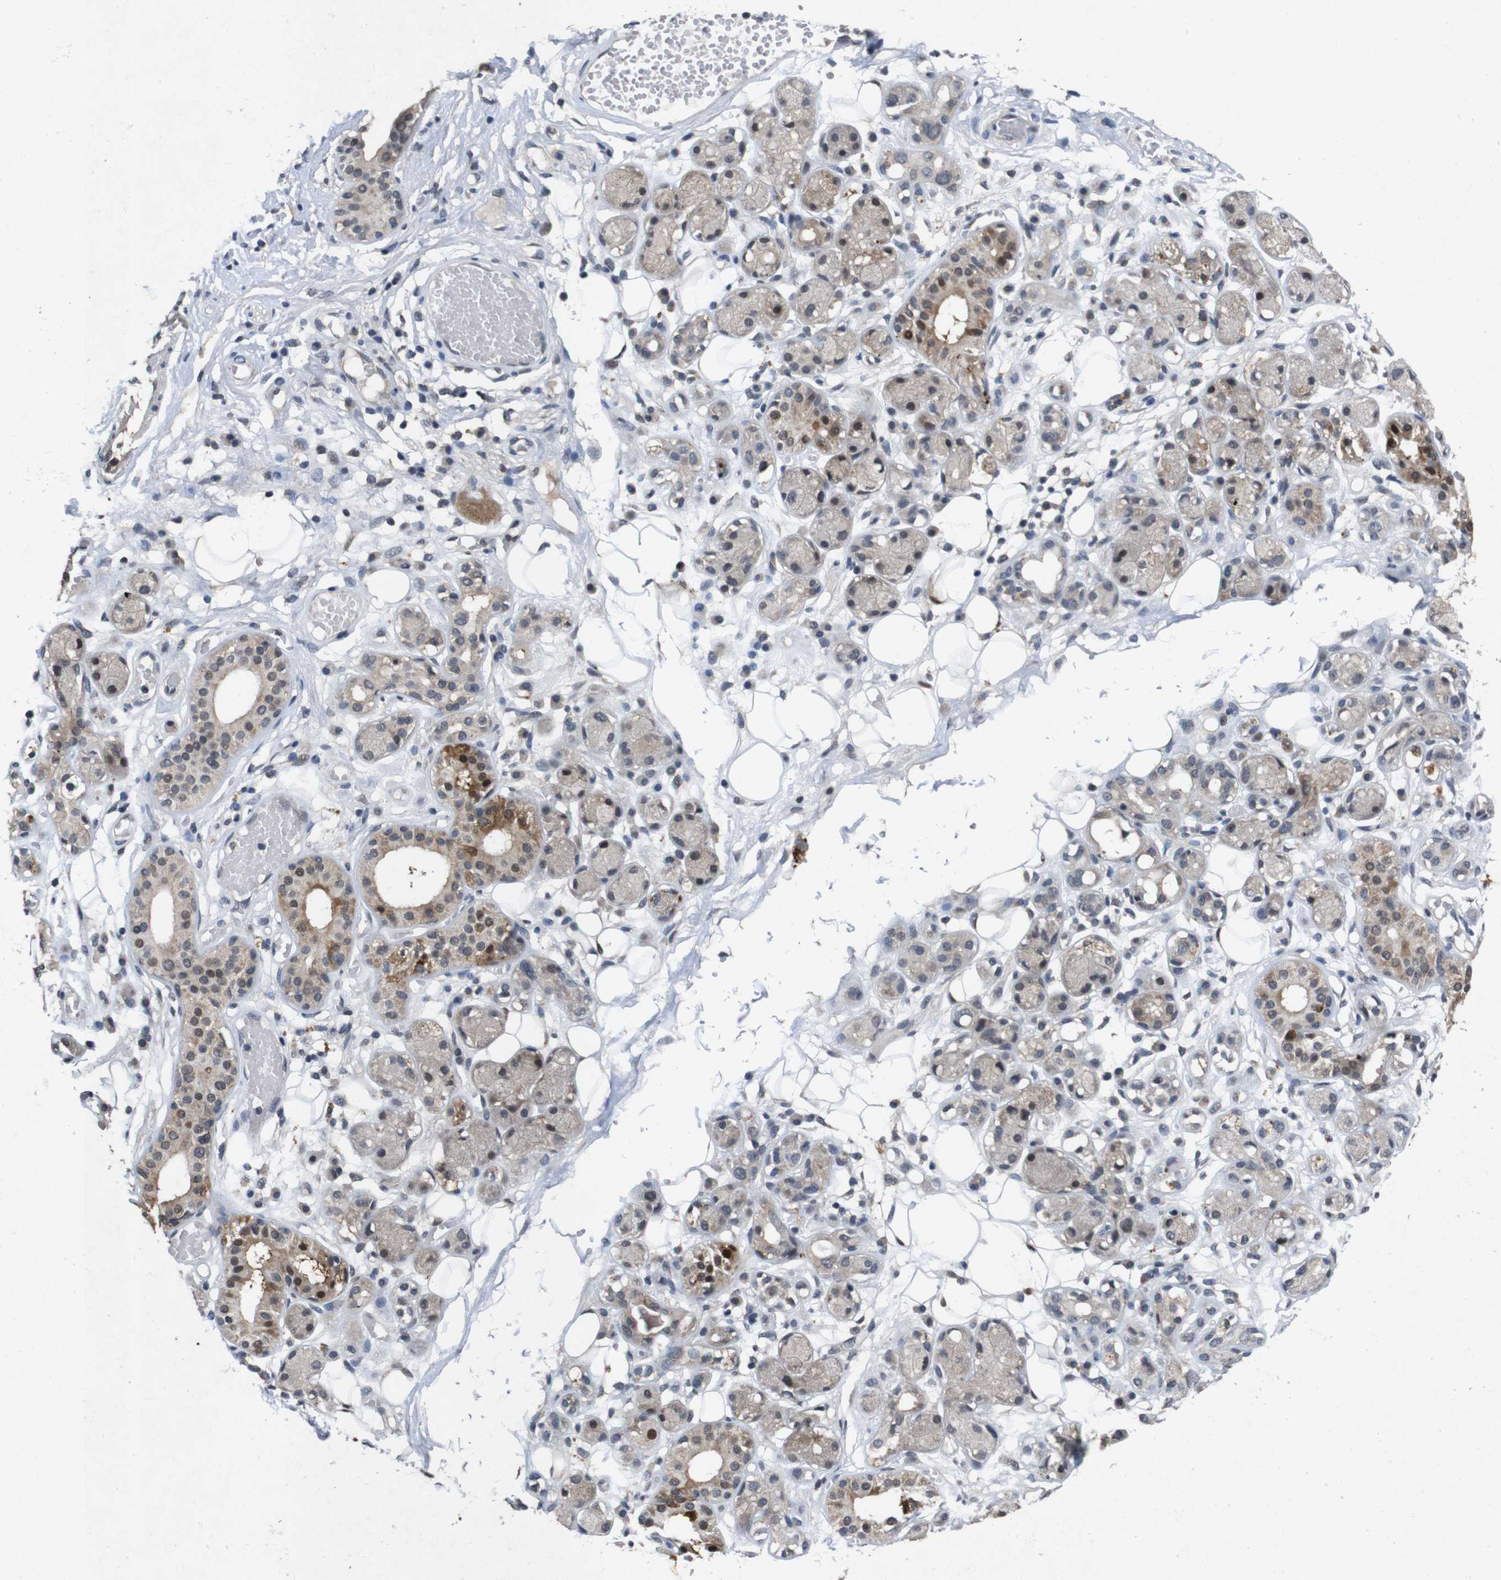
{"staining": {"intensity": "strong", "quantity": ">75%", "location": "nuclear"}, "tissue": "adipose tissue", "cell_type": "Adipocytes", "image_type": "normal", "snomed": [{"axis": "morphology", "description": "Normal tissue, NOS"}, {"axis": "morphology", "description": "Inflammation, NOS"}, {"axis": "topography", "description": "Vascular tissue"}, {"axis": "topography", "description": "Salivary gland"}], "caption": "Normal adipose tissue was stained to show a protein in brown. There is high levels of strong nuclear staining in about >75% of adipocytes.", "gene": "AKT3", "patient": {"sex": "female", "age": 75}}